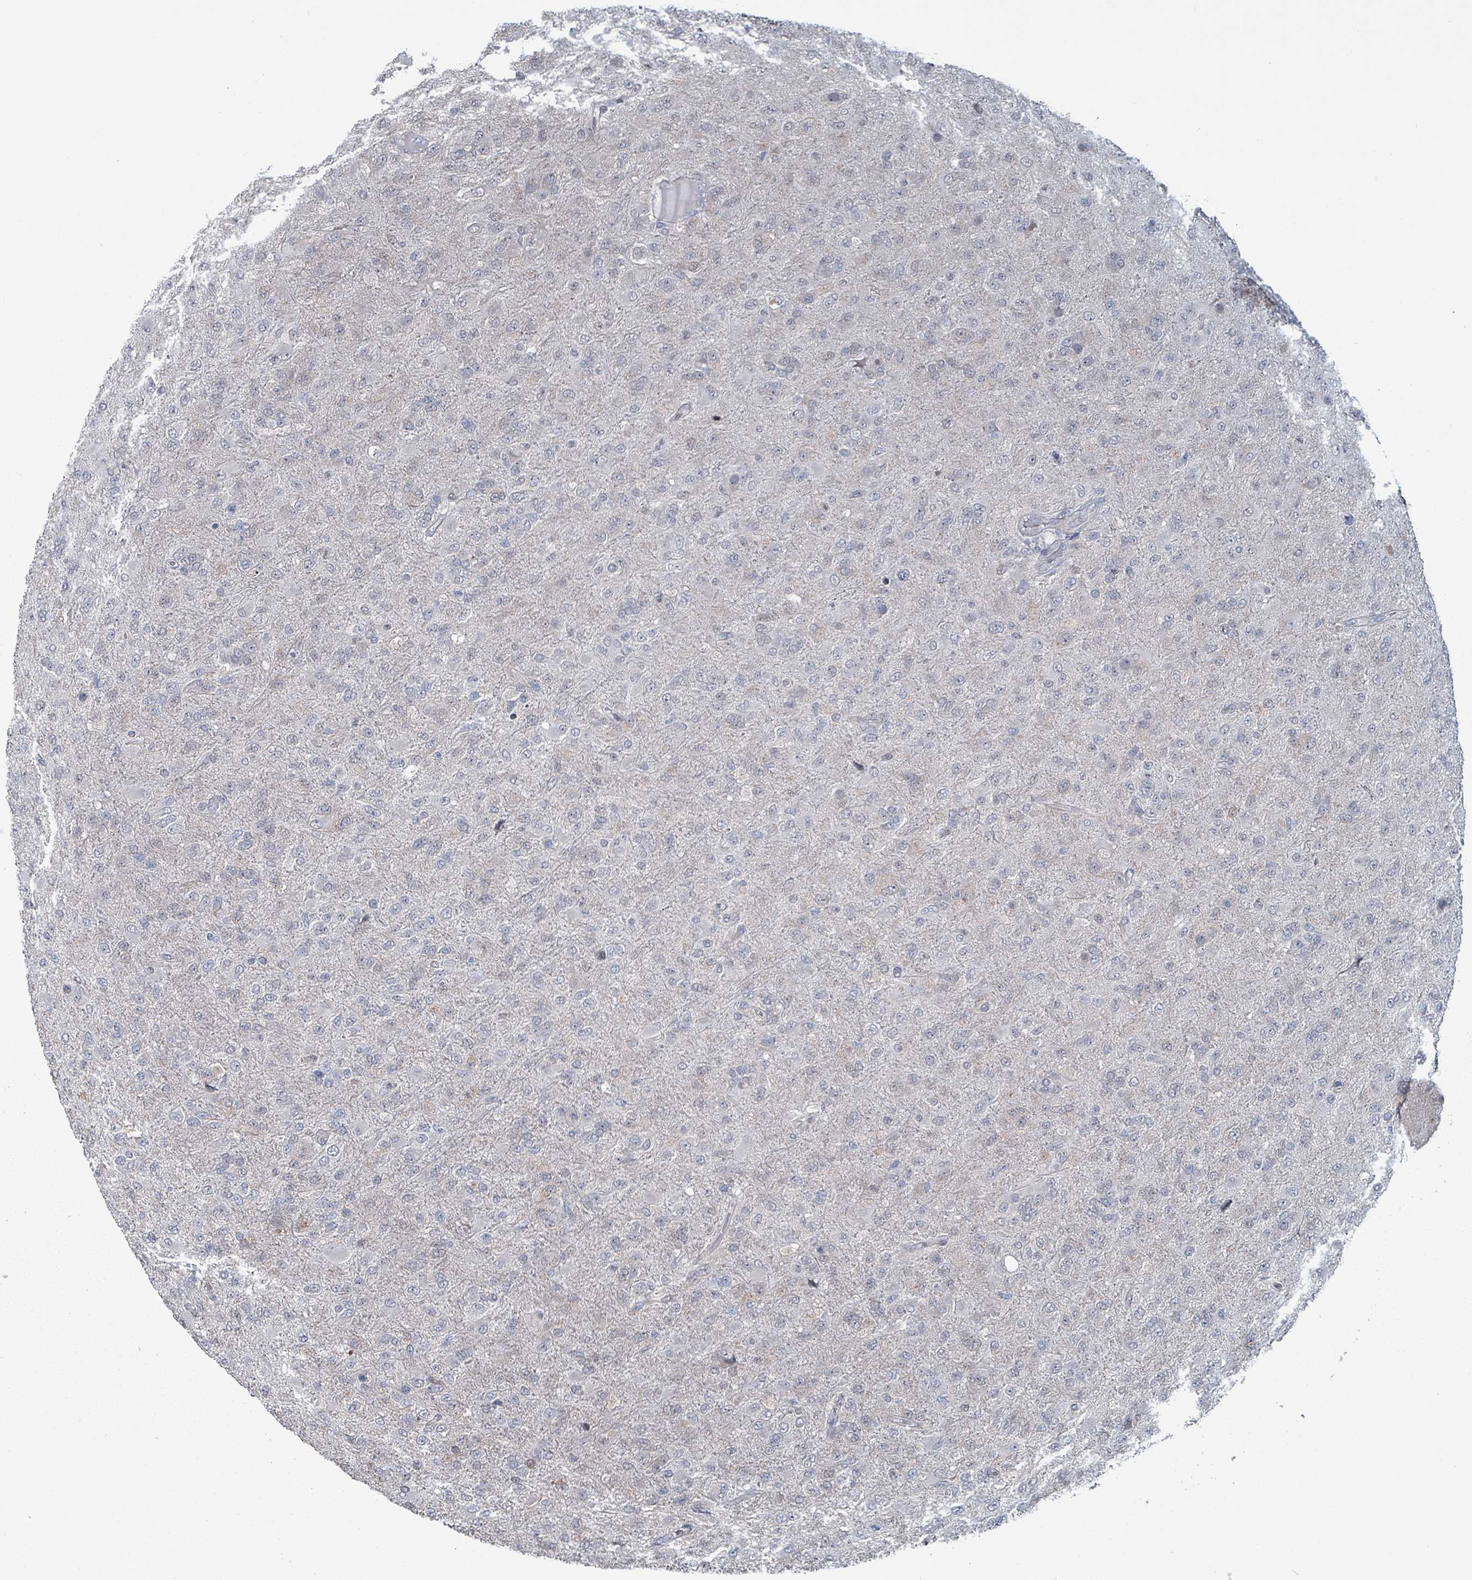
{"staining": {"intensity": "weak", "quantity": "25%-75%", "location": "nuclear"}, "tissue": "glioma", "cell_type": "Tumor cells", "image_type": "cancer", "snomed": [{"axis": "morphology", "description": "Glioma, malignant, Low grade"}, {"axis": "topography", "description": "Brain"}], "caption": "Protein analysis of malignant low-grade glioma tissue displays weak nuclear expression in about 25%-75% of tumor cells.", "gene": "BIVM", "patient": {"sex": "male", "age": 65}}